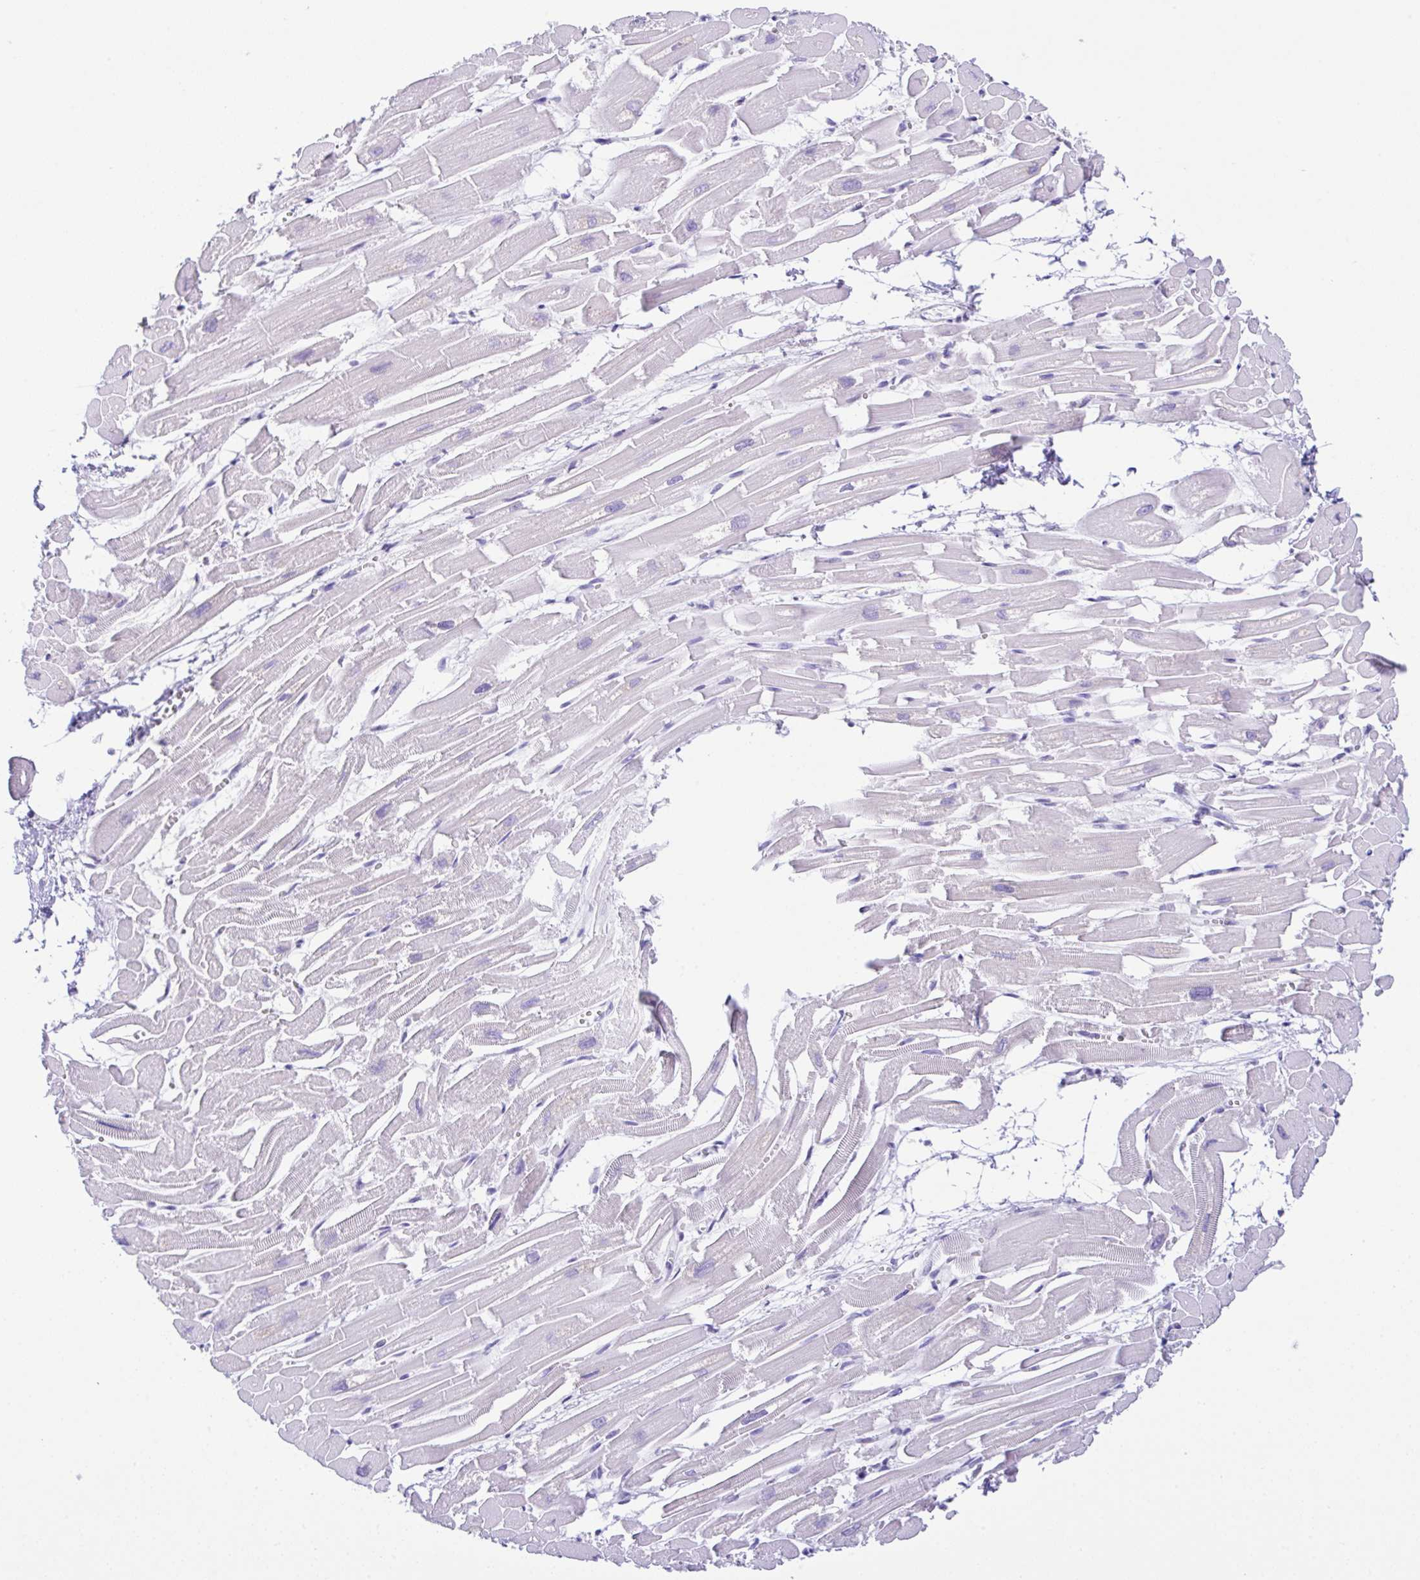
{"staining": {"intensity": "negative", "quantity": "none", "location": "none"}, "tissue": "heart muscle", "cell_type": "Cardiomyocytes", "image_type": "normal", "snomed": [{"axis": "morphology", "description": "Normal tissue, NOS"}, {"axis": "topography", "description": "Heart"}], "caption": "There is no significant staining in cardiomyocytes of heart muscle.", "gene": "RRM2", "patient": {"sex": "male", "age": 54}}